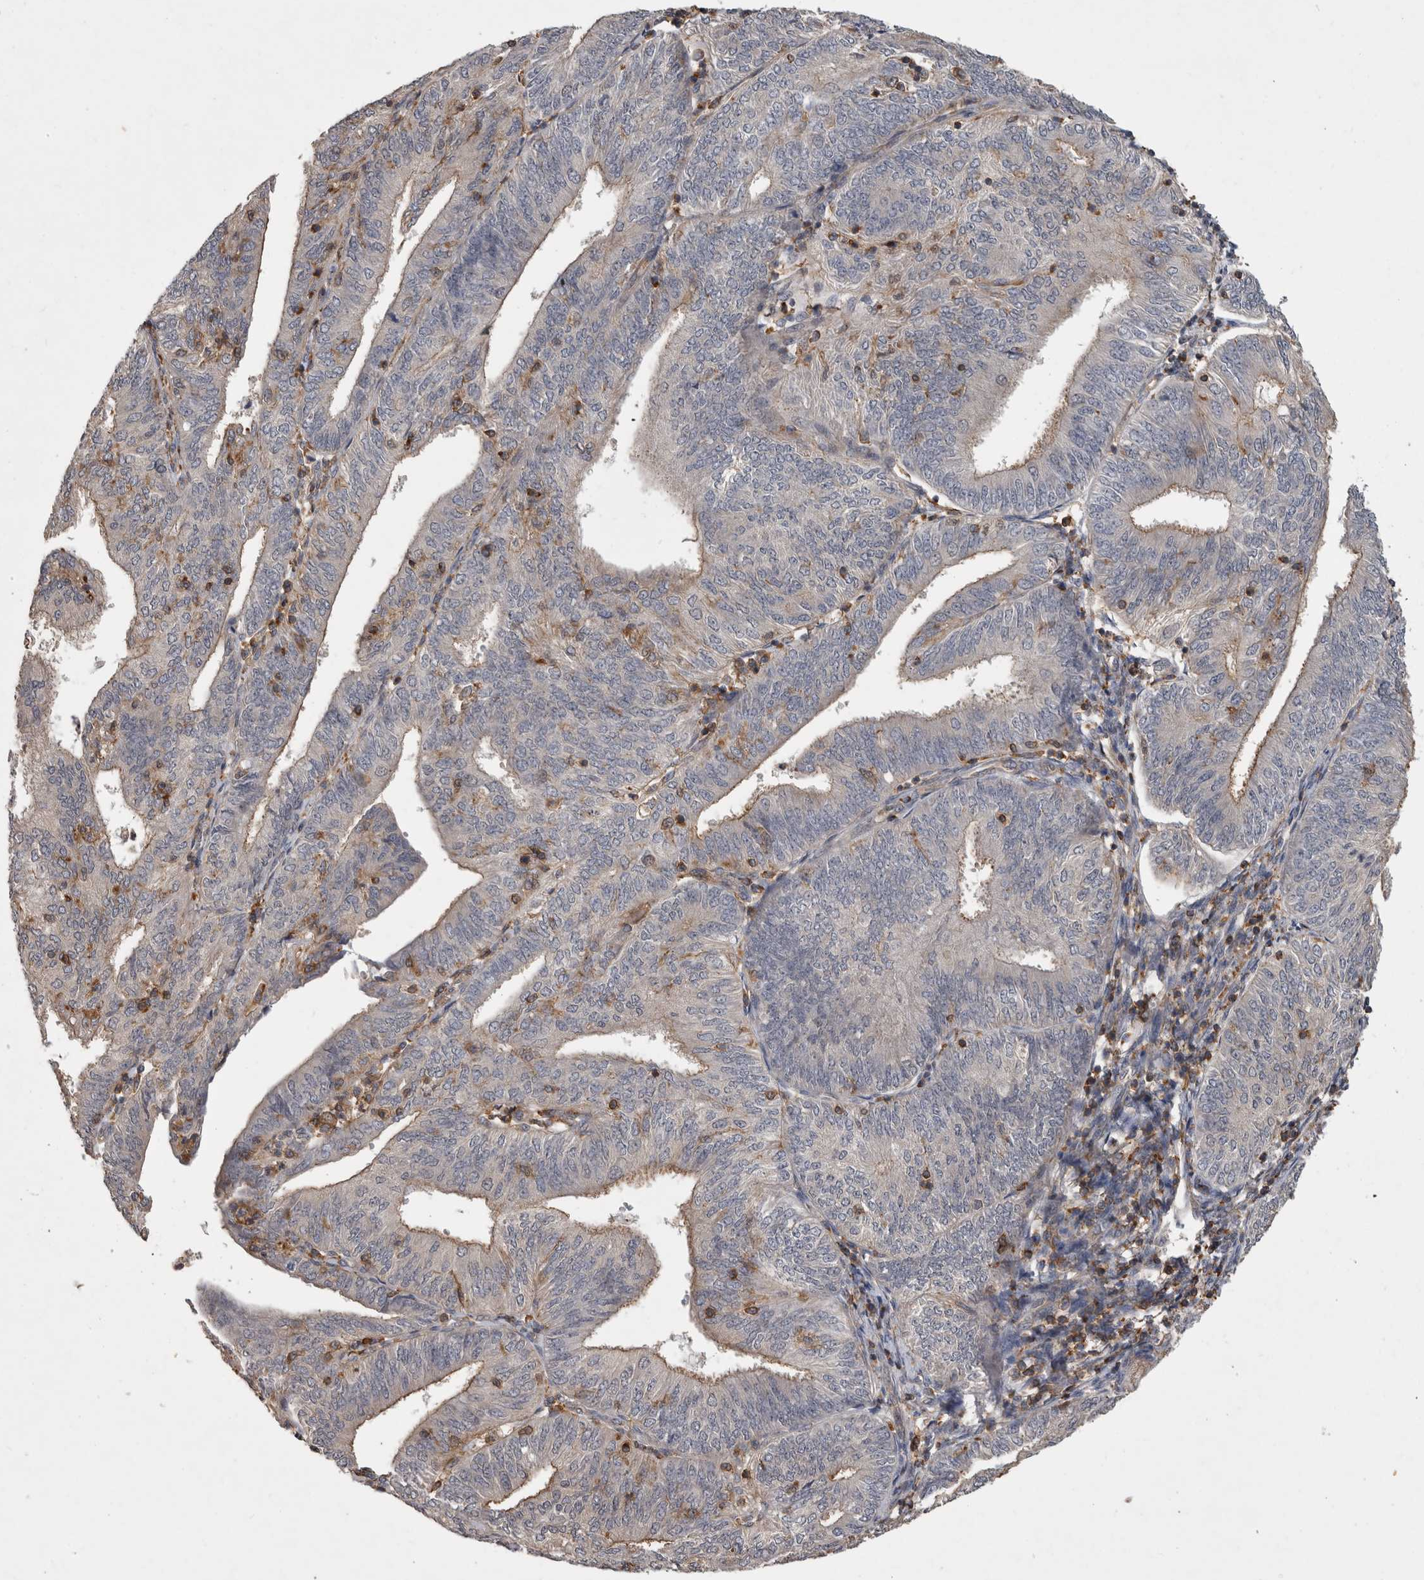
{"staining": {"intensity": "weak", "quantity": "25%-75%", "location": "cytoplasmic/membranous"}, "tissue": "endometrial cancer", "cell_type": "Tumor cells", "image_type": "cancer", "snomed": [{"axis": "morphology", "description": "Adenocarcinoma, NOS"}, {"axis": "topography", "description": "Endometrium"}], "caption": "A low amount of weak cytoplasmic/membranous staining is appreciated in about 25%-75% of tumor cells in adenocarcinoma (endometrial) tissue.", "gene": "SPATA48", "patient": {"sex": "female", "age": 58}}